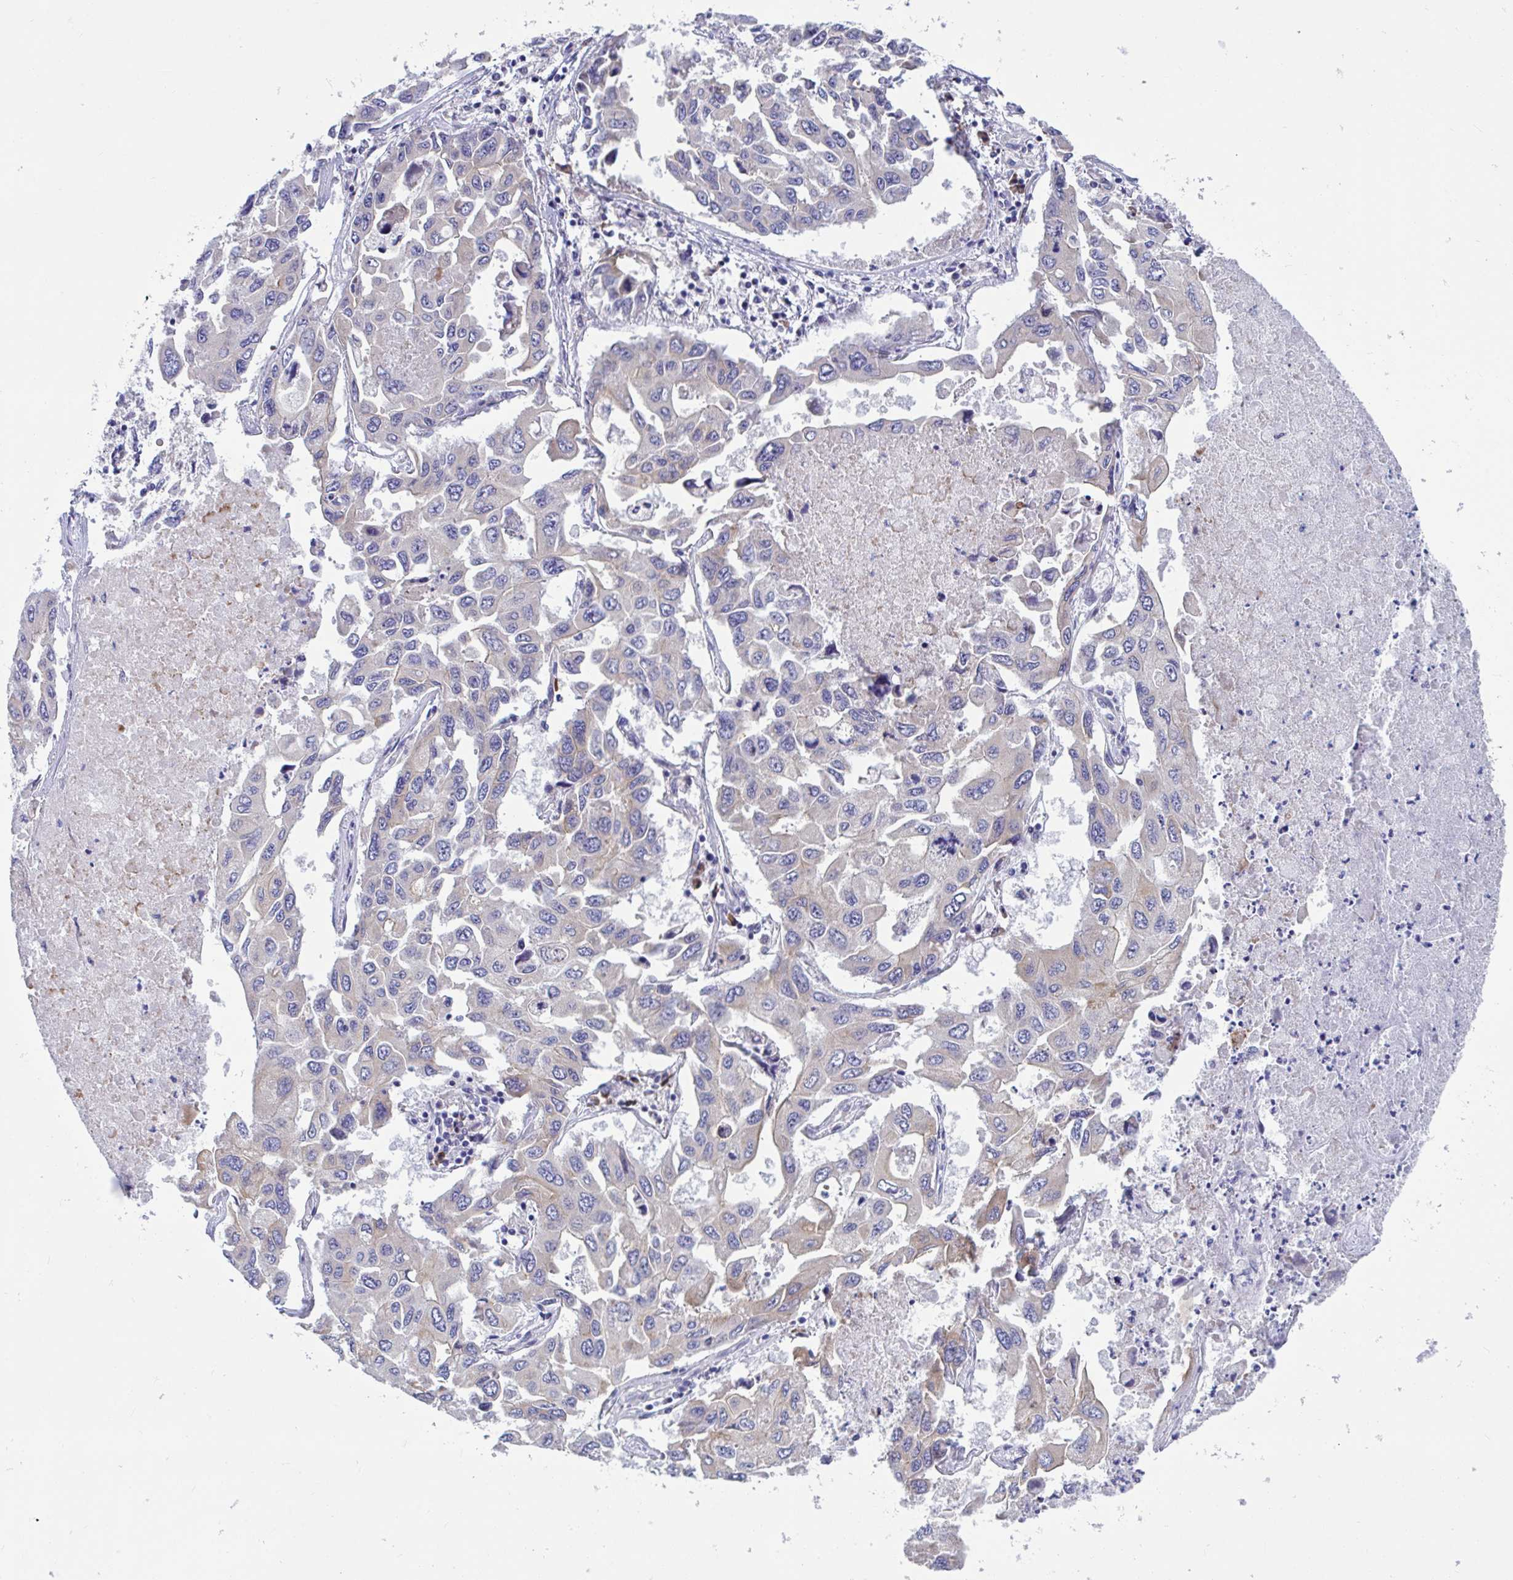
{"staining": {"intensity": "negative", "quantity": "none", "location": "none"}, "tissue": "lung cancer", "cell_type": "Tumor cells", "image_type": "cancer", "snomed": [{"axis": "morphology", "description": "Adenocarcinoma, NOS"}, {"axis": "topography", "description": "Lung"}], "caption": "An immunohistochemistry photomicrograph of adenocarcinoma (lung) is shown. There is no staining in tumor cells of adenocarcinoma (lung). The staining was performed using DAB (3,3'-diaminobenzidine) to visualize the protein expression in brown, while the nuclei were stained in blue with hematoxylin (Magnification: 20x).", "gene": "WBP1", "patient": {"sex": "male", "age": 64}}